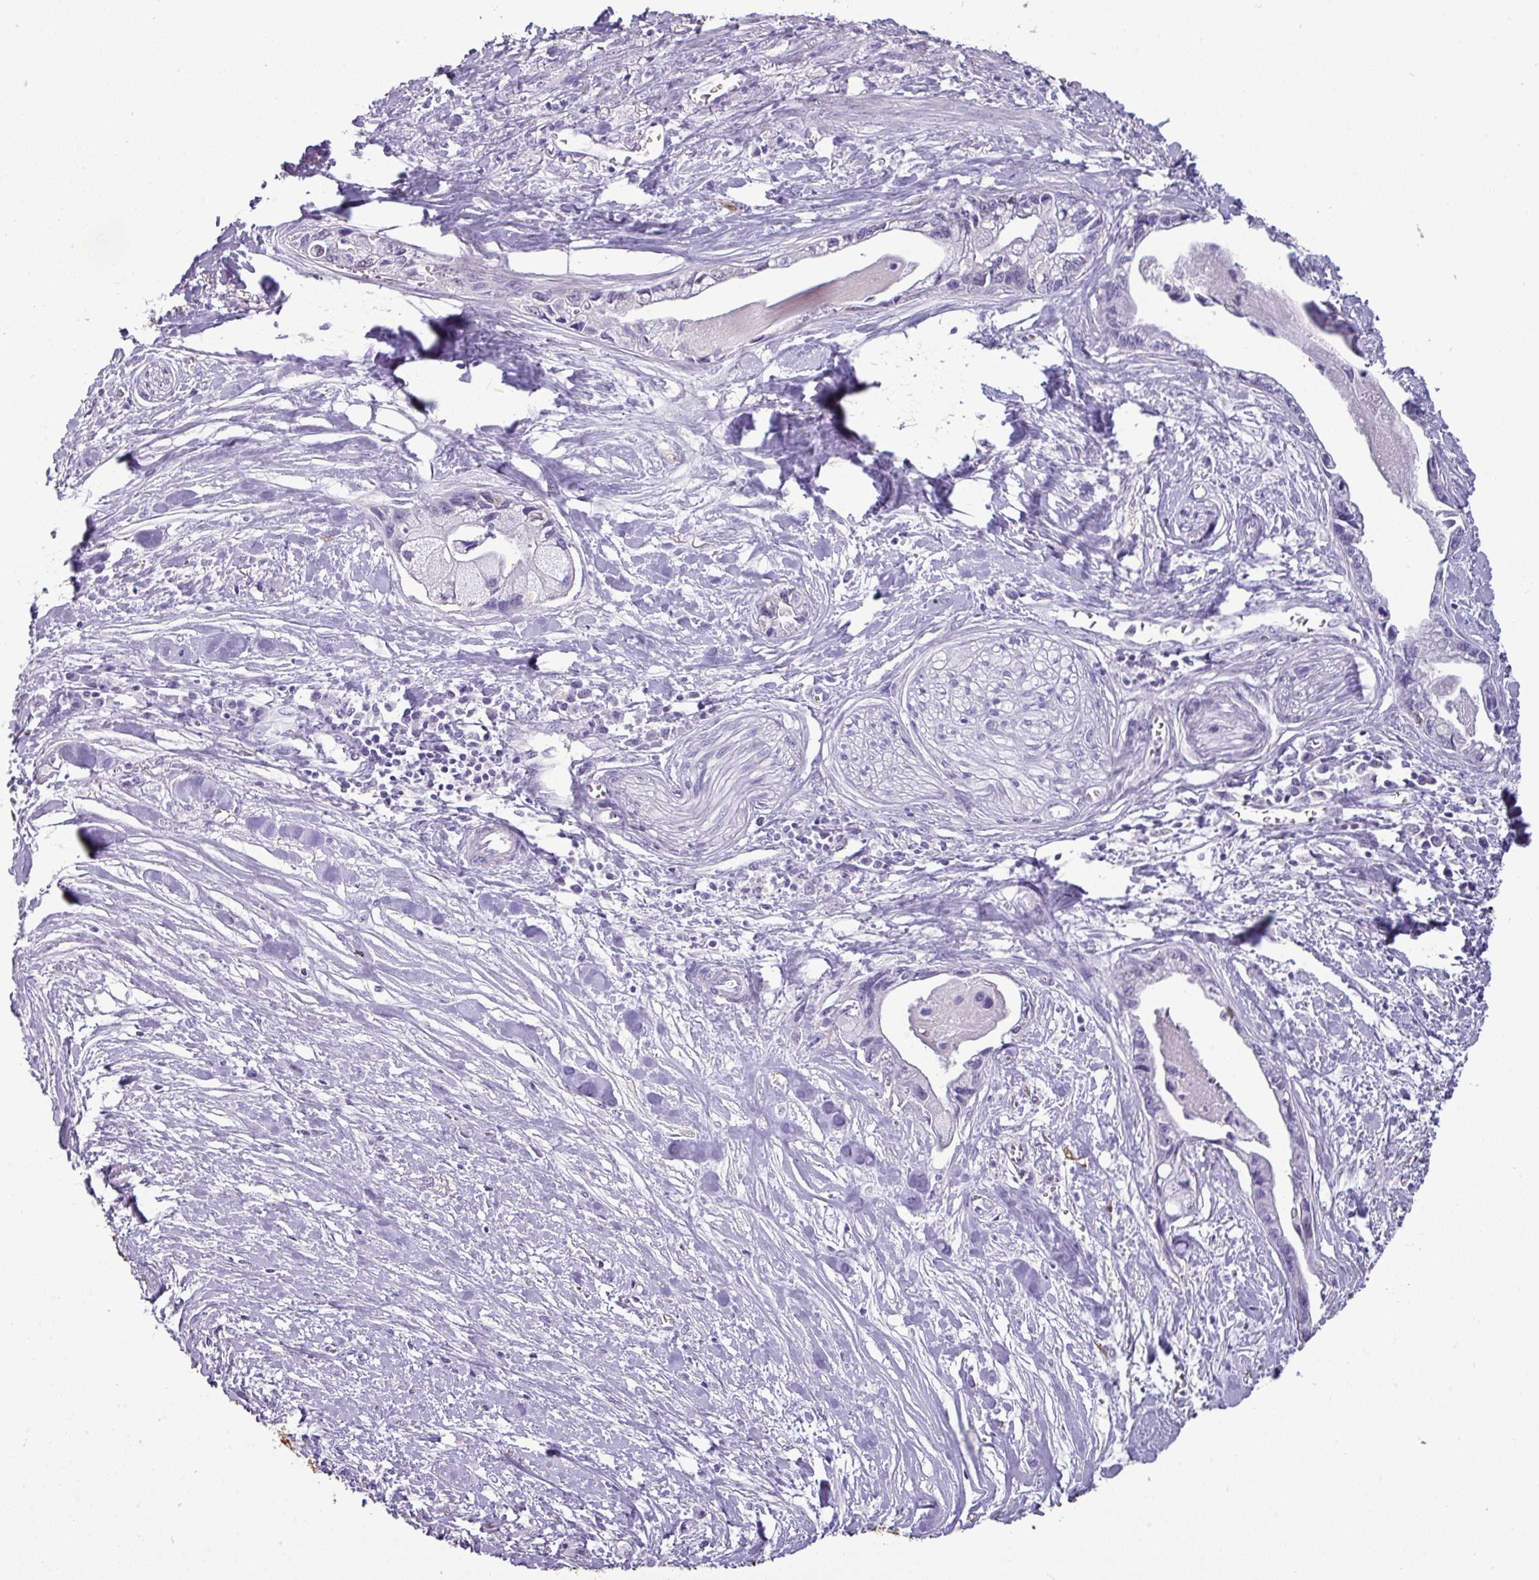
{"staining": {"intensity": "negative", "quantity": "none", "location": "none"}, "tissue": "pancreatic cancer", "cell_type": "Tumor cells", "image_type": "cancer", "snomed": [{"axis": "morphology", "description": "Adenocarcinoma, NOS"}, {"axis": "topography", "description": "Pancreas"}], "caption": "Immunohistochemistry (IHC) photomicrograph of human pancreatic cancer stained for a protein (brown), which demonstrates no staining in tumor cells.", "gene": "GSTA3", "patient": {"sex": "male", "age": 61}}